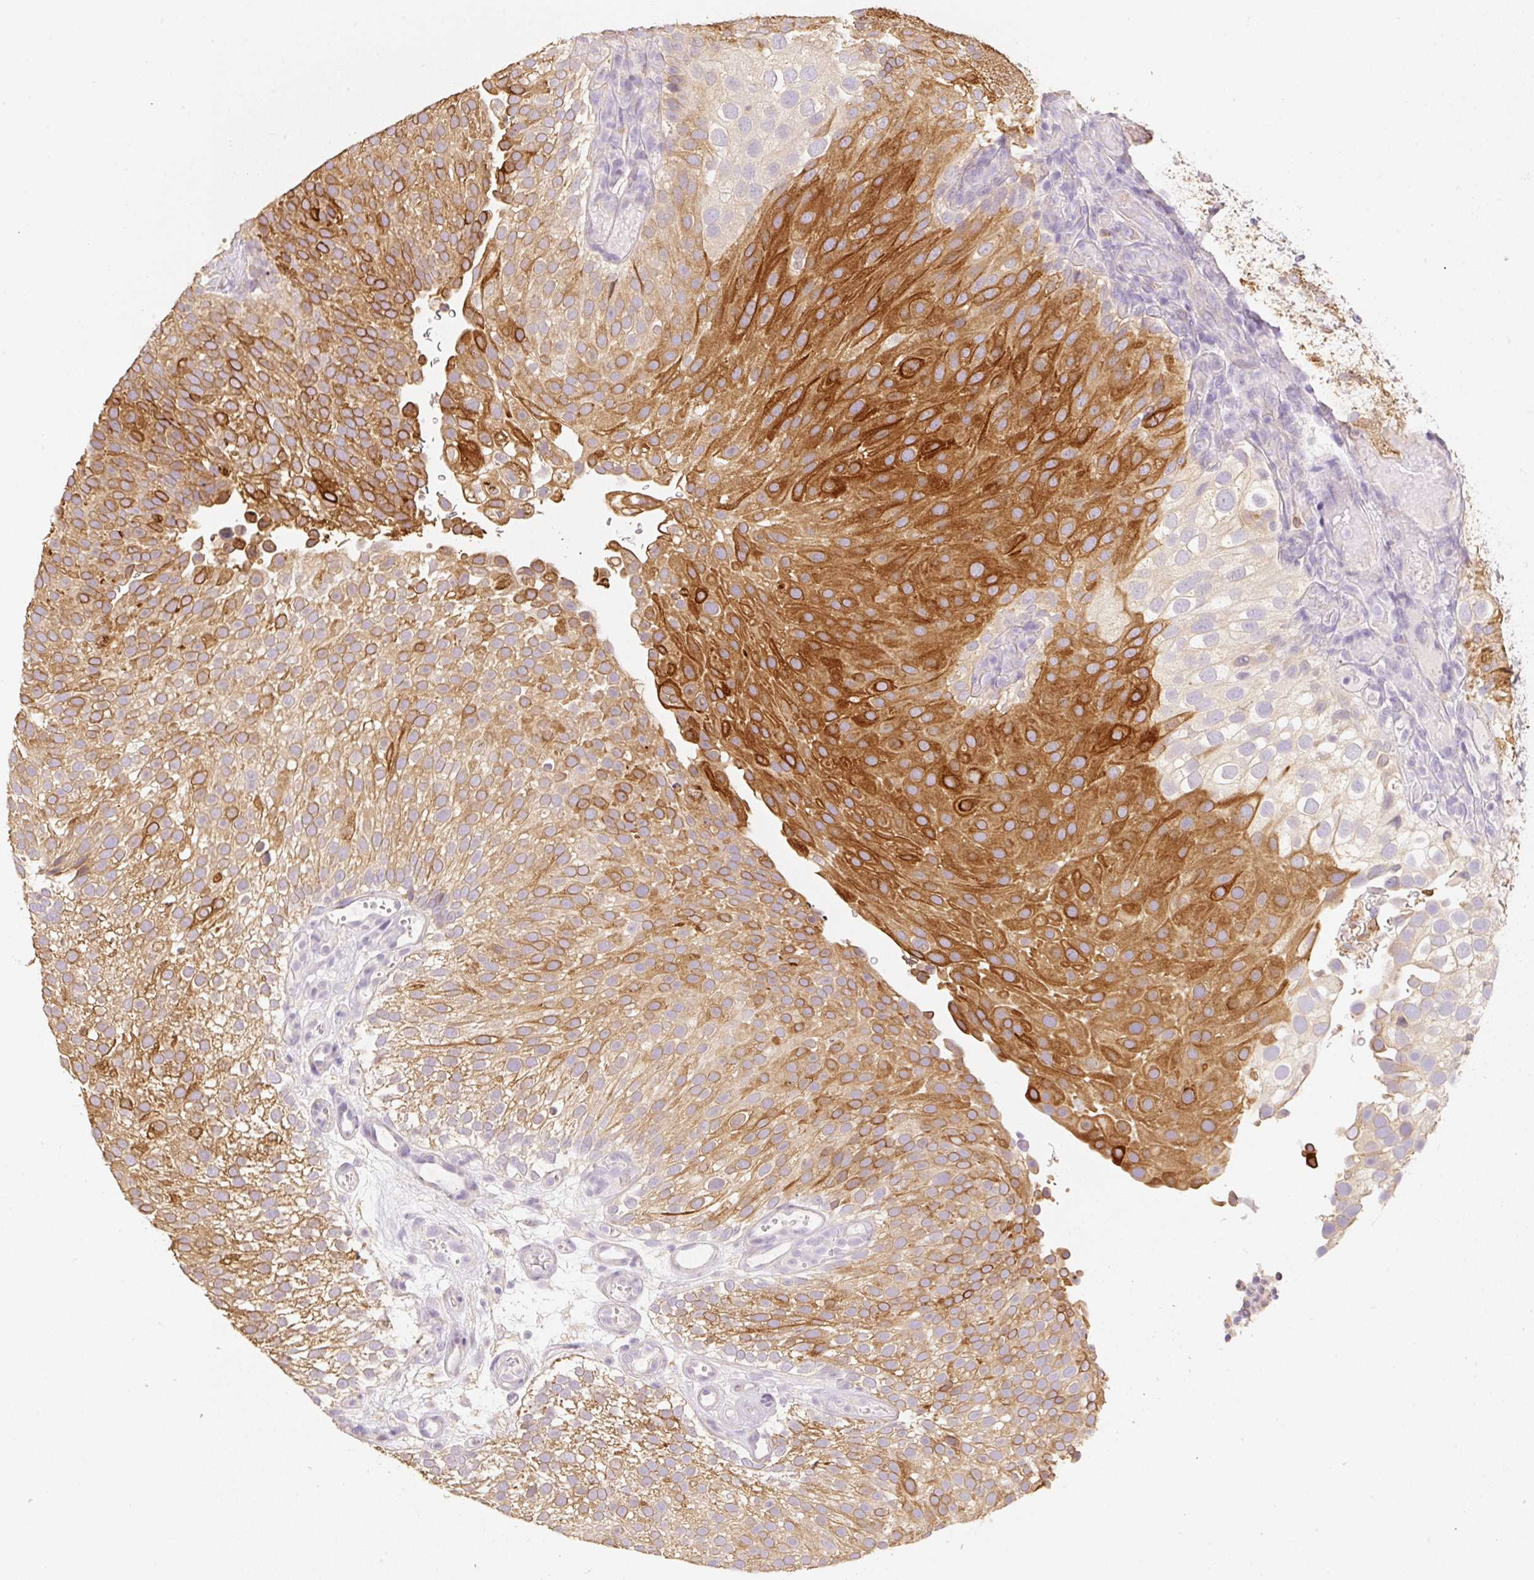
{"staining": {"intensity": "strong", "quantity": "25%-75%", "location": "cytoplasmic/membranous"}, "tissue": "urothelial cancer", "cell_type": "Tumor cells", "image_type": "cancer", "snomed": [{"axis": "morphology", "description": "Urothelial carcinoma, Low grade"}, {"axis": "topography", "description": "Urinary bladder"}], "caption": "Immunohistochemical staining of urothelial carcinoma (low-grade) demonstrates high levels of strong cytoplasmic/membranous expression in about 25%-75% of tumor cells.", "gene": "MBOAT7", "patient": {"sex": "male", "age": 78}}